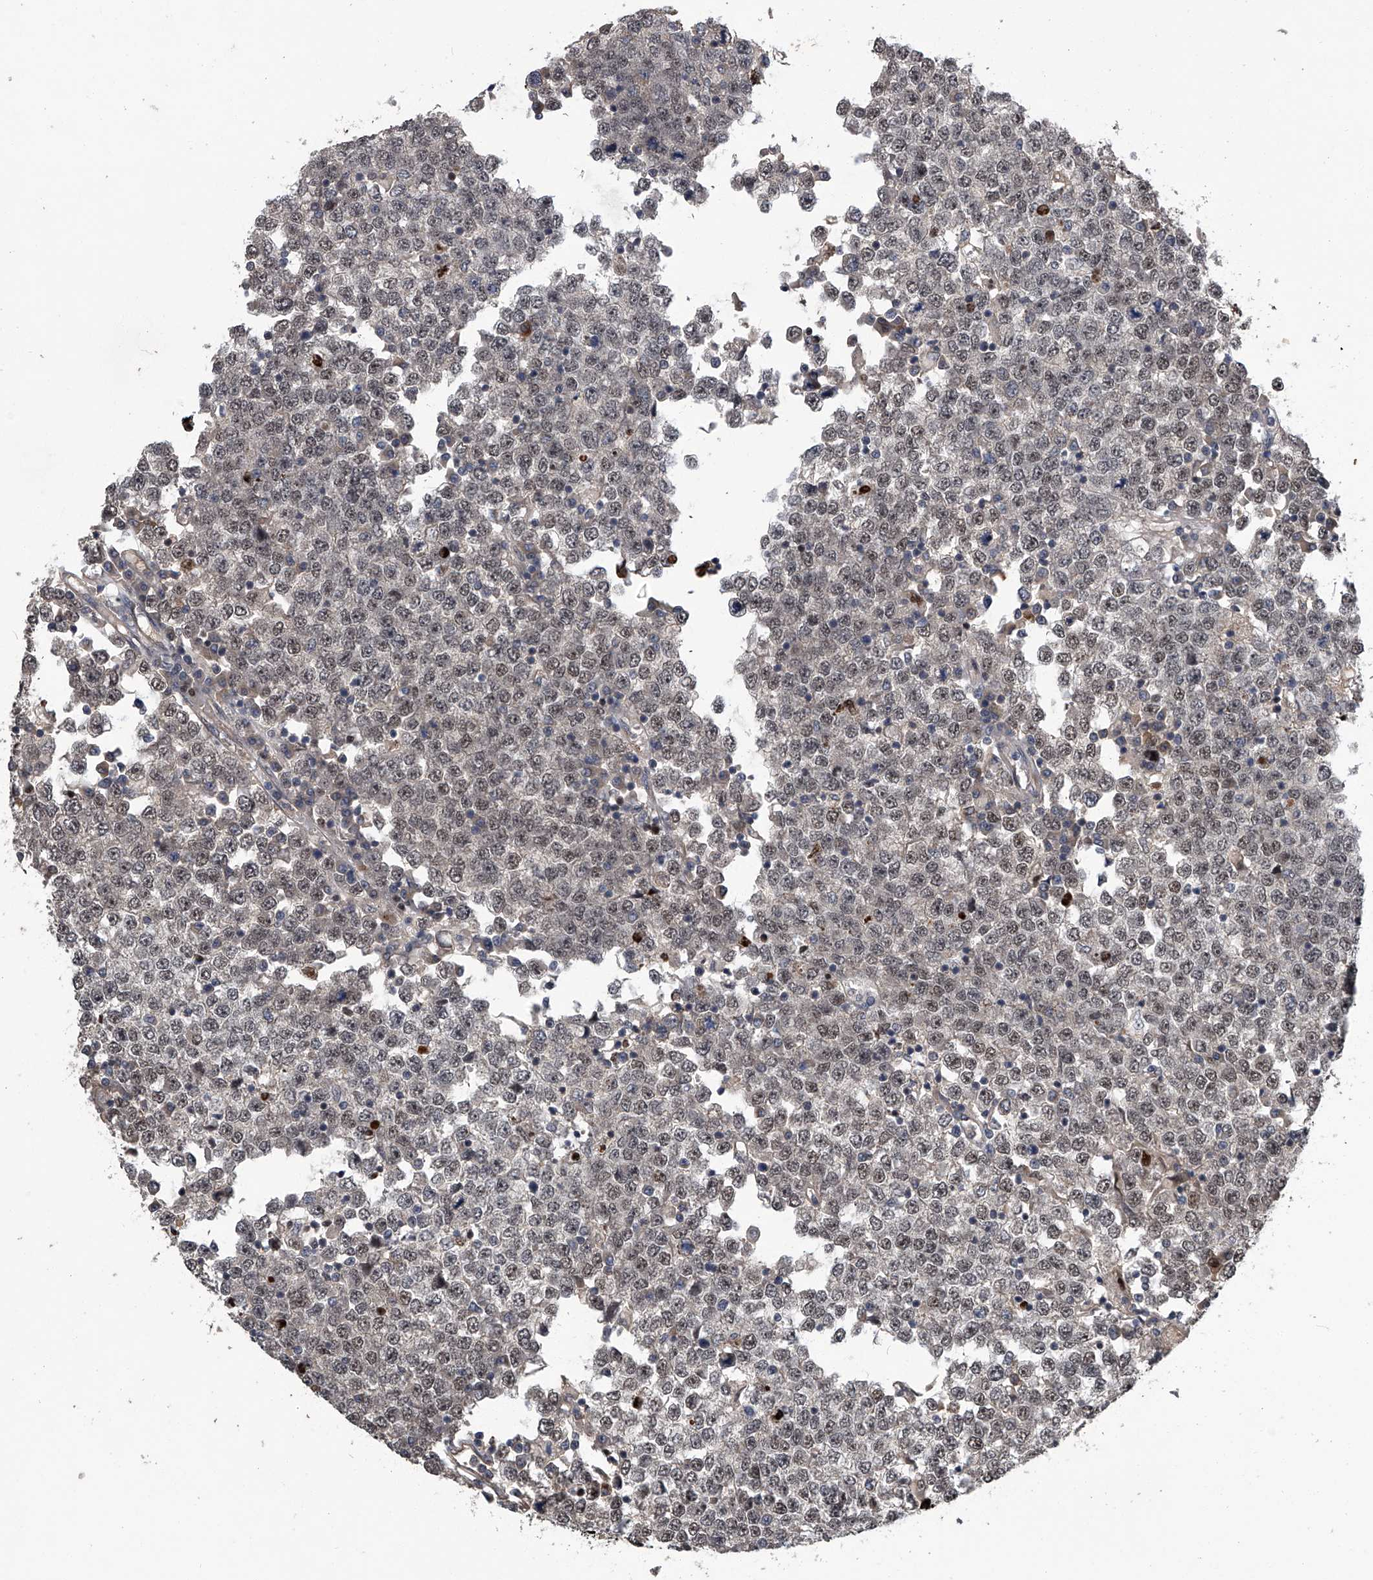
{"staining": {"intensity": "negative", "quantity": "none", "location": "none"}, "tissue": "testis cancer", "cell_type": "Tumor cells", "image_type": "cancer", "snomed": [{"axis": "morphology", "description": "Seminoma, NOS"}, {"axis": "topography", "description": "Testis"}], "caption": "This image is of testis cancer (seminoma) stained with immunohistochemistry (IHC) to label a protein in brown with the nuclei are counter-stained blue. There is no staining in tumor cells. (IHC, brightfield microscopy, high magnification).", "gene": "SLC12A8", "patient": {"sex": "male", "age": 65}}